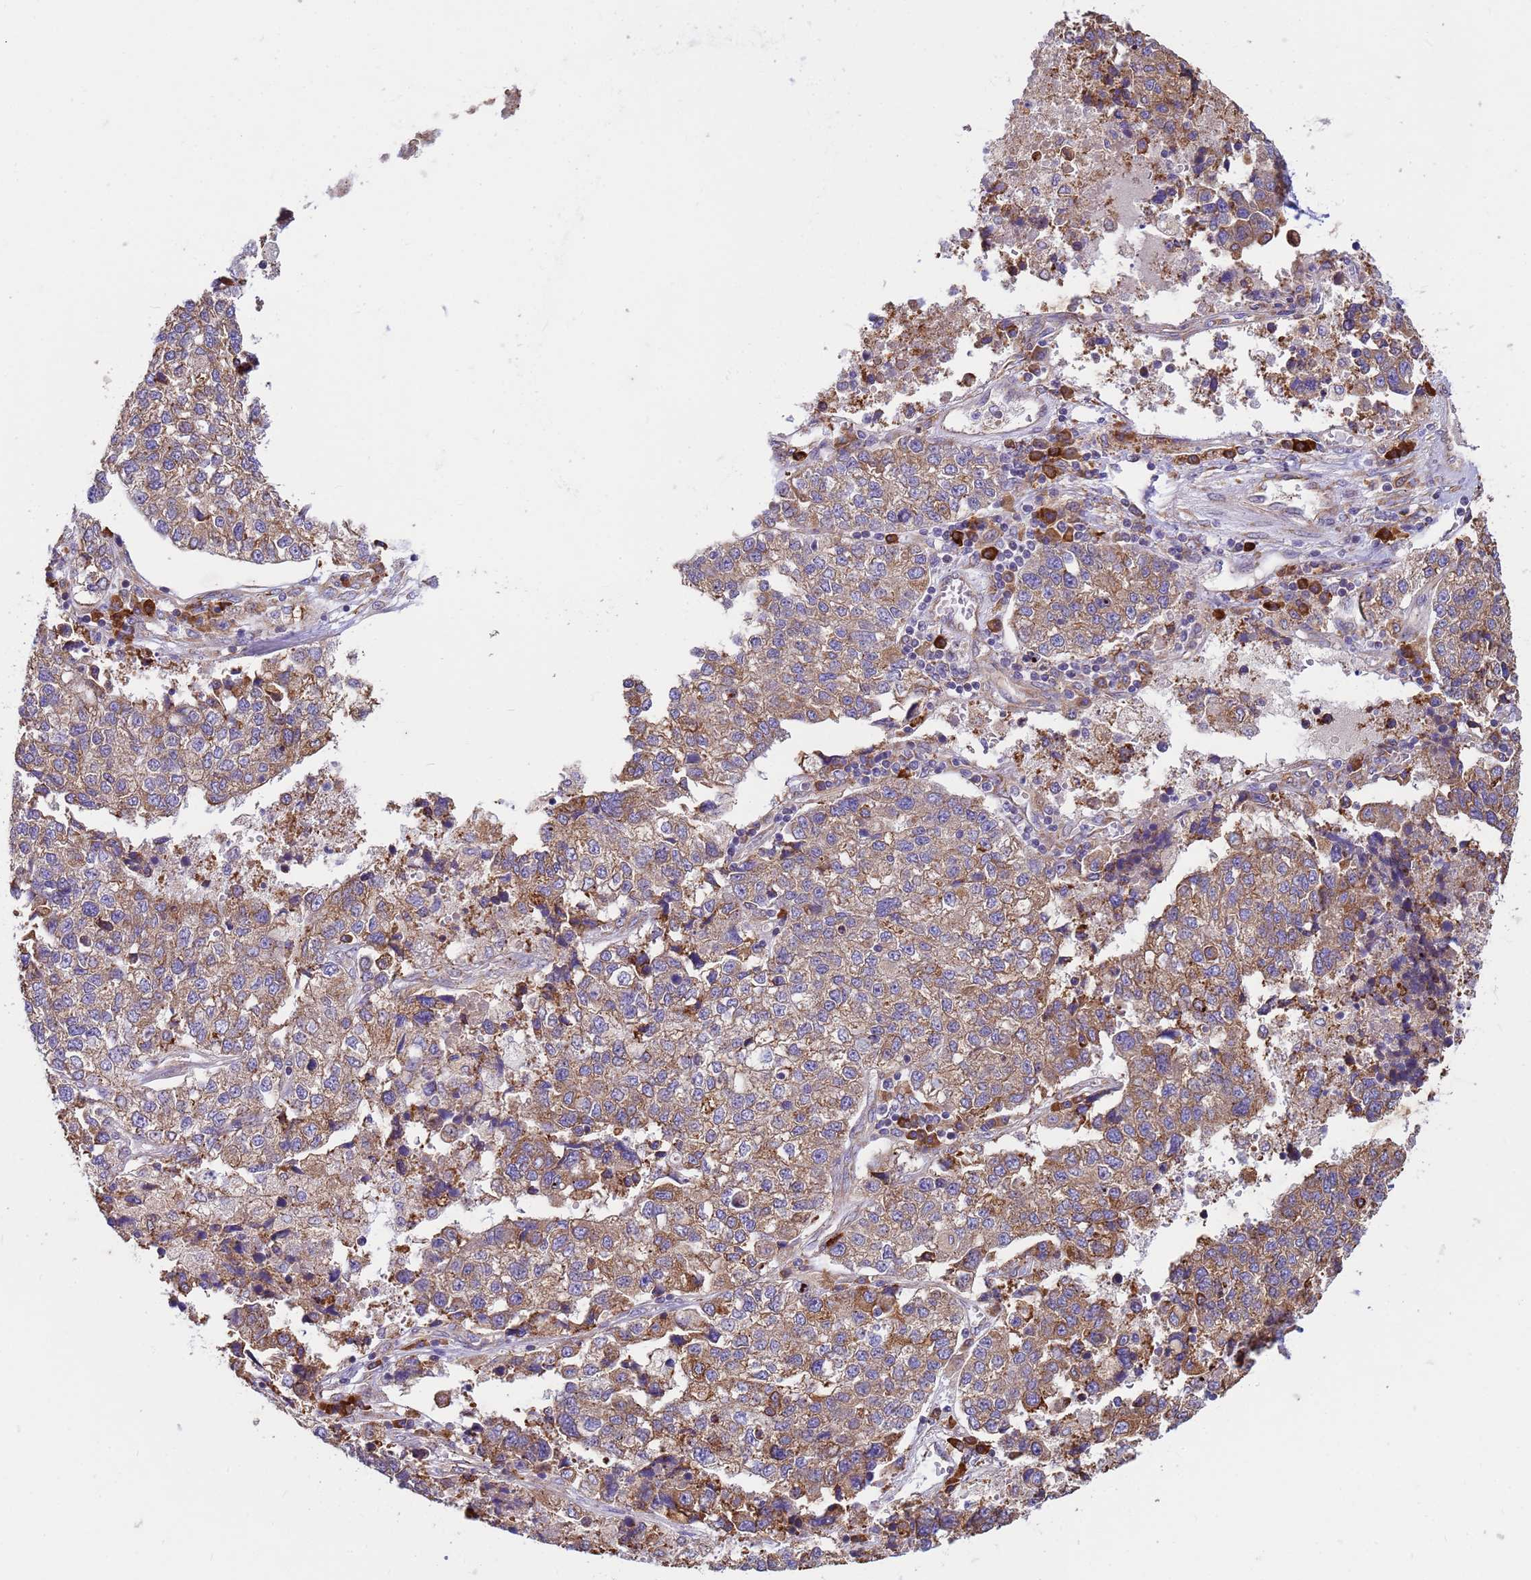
{"staining": {"intensity": "moderate", "quantity": ">75%", "location": "cytoplasmic/membranous"}, "tissue": "lung cancer", "cell_type": "Tumor cells", "image_type": "cancer", "snomed": [{"axis": "morphology", "description": "Adenocarcinoma, NOS"}, {"axis": "topography", "description": "Lung"}], "caption": "Tumor cells display moderate cytoplasmic/membranous staining in about >75% of cells in lung adenocarcinoma.", "gene": "THAP5", "patient": {"sex": "male", "age": 49}}